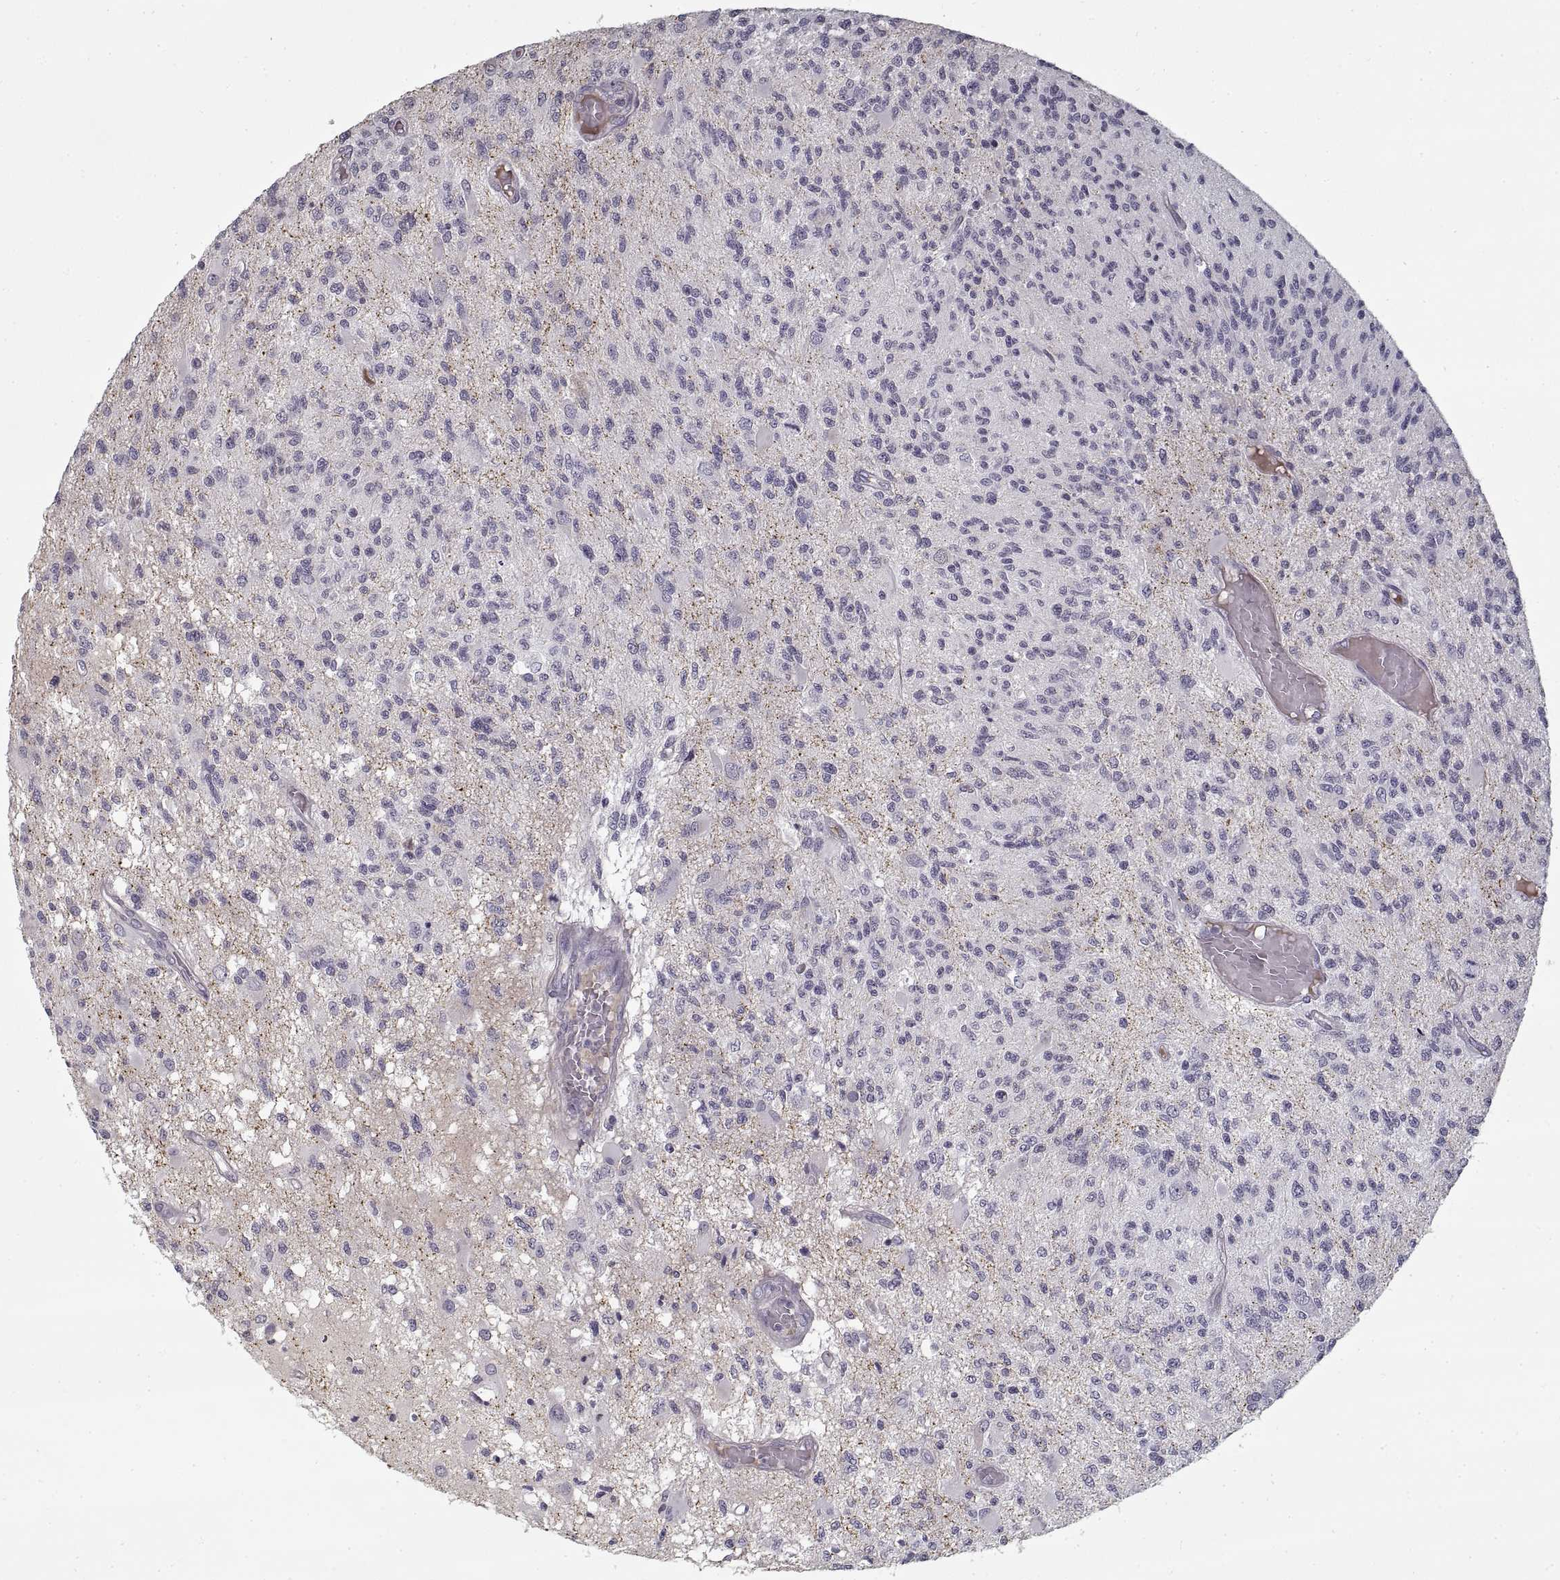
{"staining": {"intensity": "negative", "quantity": "none", "location": "none"}, "tissue": "glioma", "cell_type": "Tumor cells", "image_type": "cancer", "snomed": [{"axis": "morphology", "description": "Glioma, malignant, High grade"}, {"axis": "topography", "description": "Brain"}], "caption": "The photomicrograph demonstrates no significant staining in tumor cells of glioma. Nuclei are stained in blue.", "gene": "GAD2", "patient": {"sex": "female", "age": 63}}